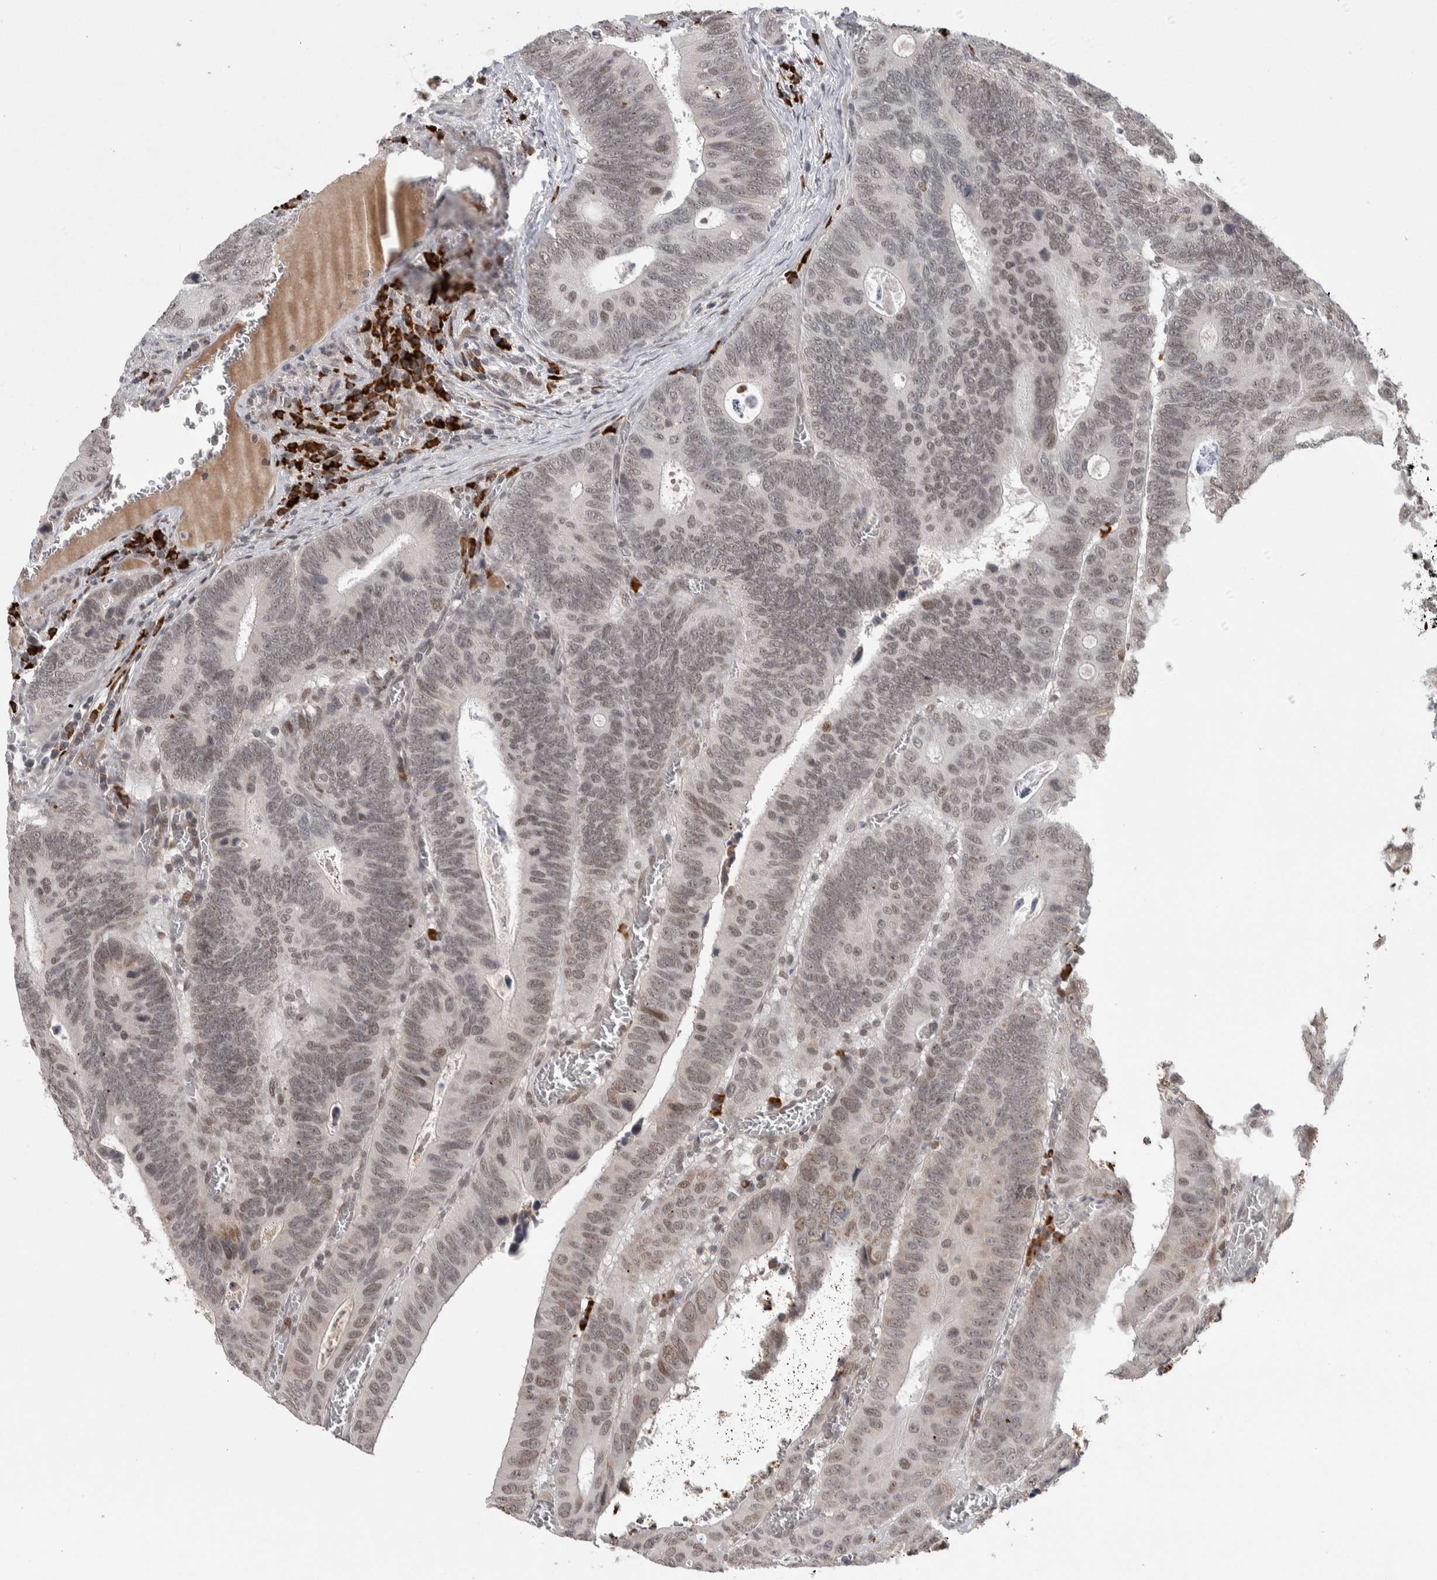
{"staining": {"intensity": "weak", "quantity": ">75%", "location": "nuclear"}, "tissue": "colorectal cancer", "cell_type": "Tumor cells", "image_type": "cancer", "snomed": [{"axis": "morphology", "description": "Inflammation, NOS"}, {"axis": "morphology", "description": "Adenocarcinoma, NOS"}, {"axis": "topography", "description": "Colon"}], "caption": "Human colorectal cancer (adenocarcinoma) stained with a protein marker reveals weak staining in tumor cells.", "gene": "ZNF592", "patient": {"sex": "male", "age": 72}}